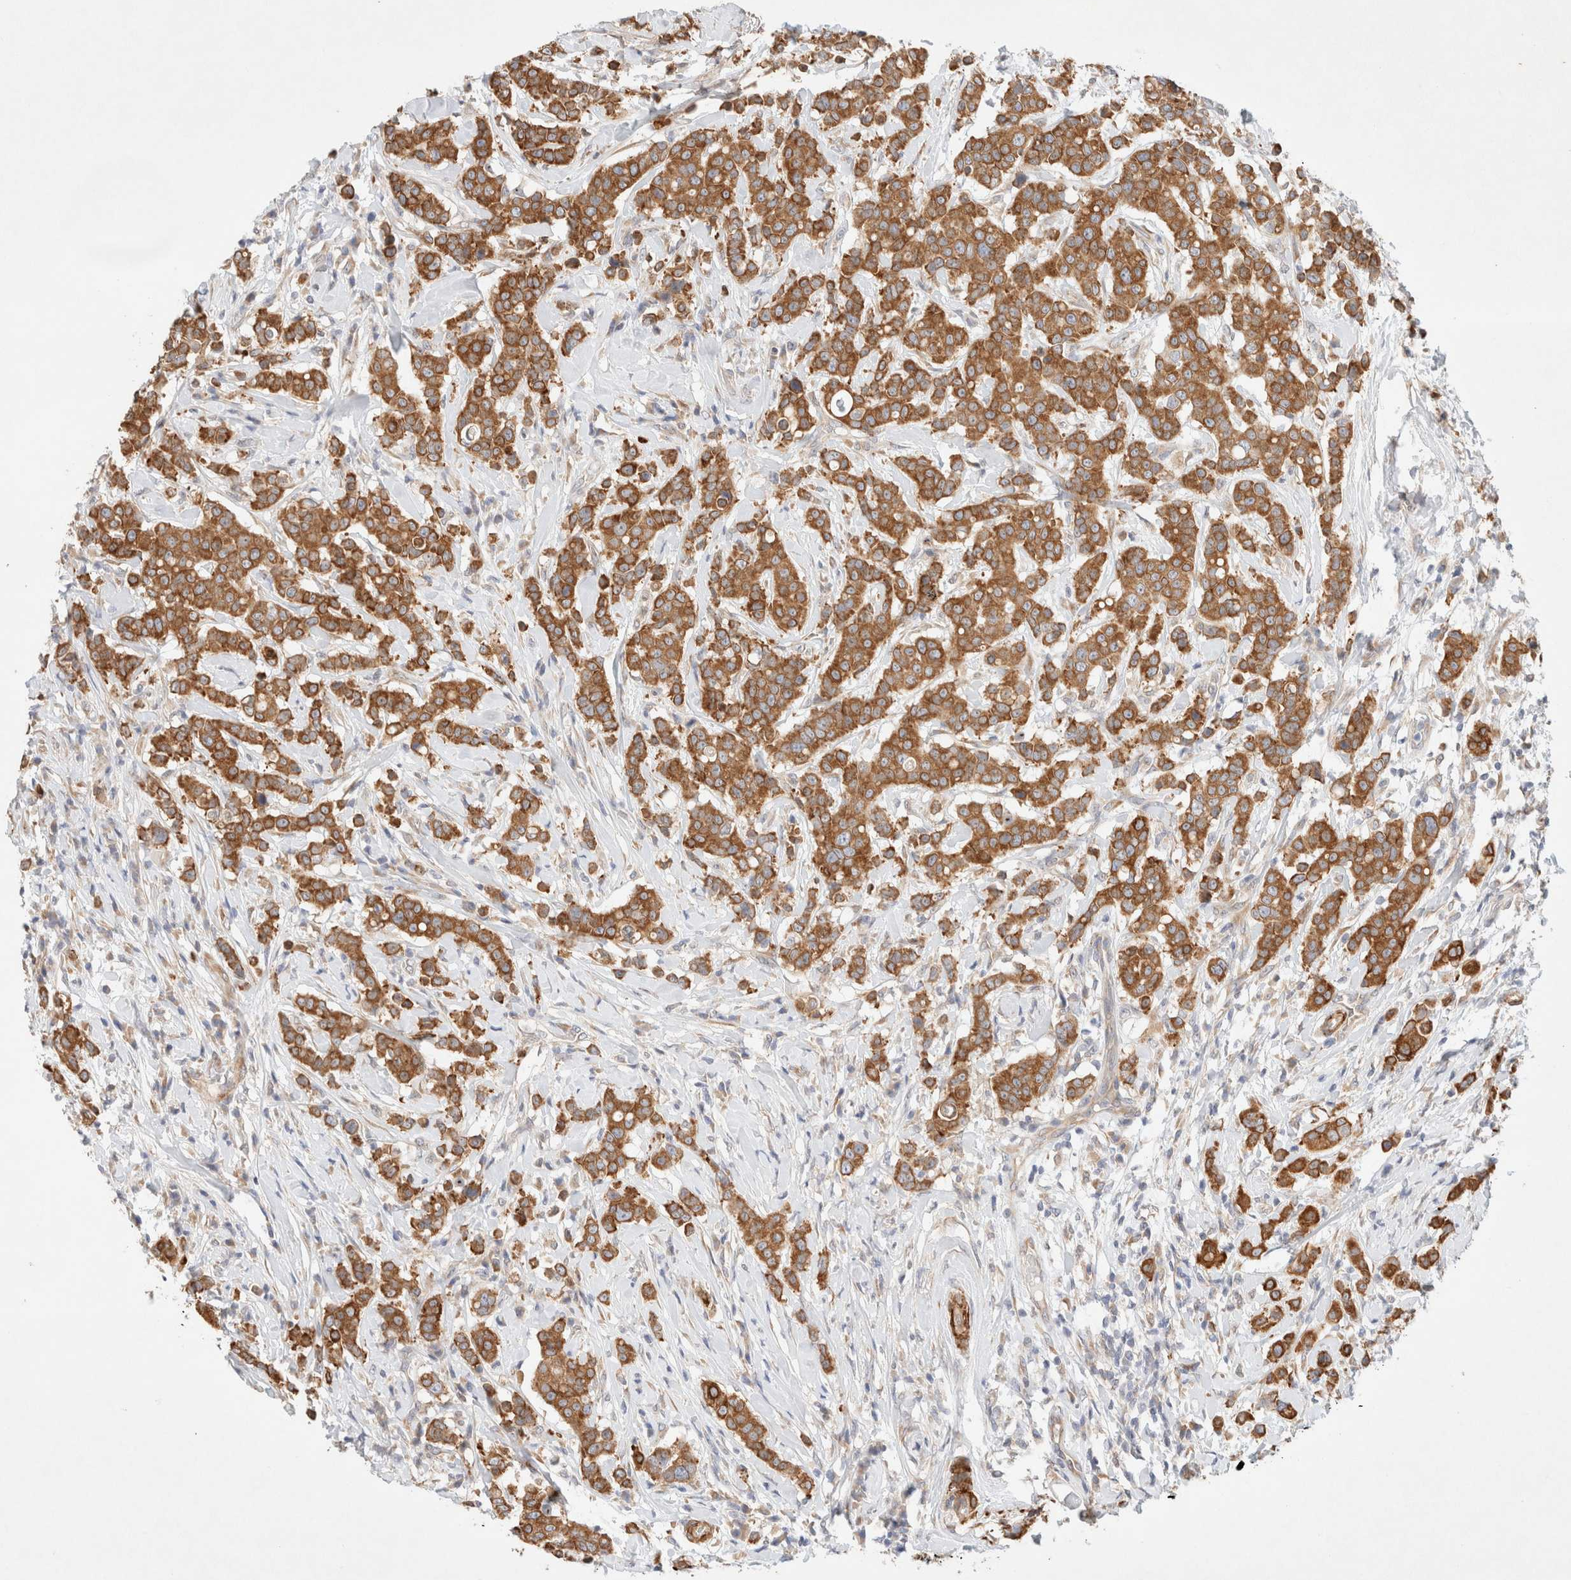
{"staining": {"intensity": "strong", "quantity": ">75%", "location": "cytoplasmic/membranous"}, "tissue": "breast cancer", "cell_type": "Tumor cells", "image_type": "cancer", "snomed": [{"axis": "morphology", "description": "Duct carcinoma"}, {"axis": "topography", "description": "Breast"}], "caption": "Immunohistochemistry (IHC) staining of intraductal carcinoma (breast), which demonstrates high levels of strong cytoplasmic/membranous positivity in approximately >75% of tumor cells indicating strong cytoplasmic/membranous protein expression. The staining was performed using DAB (brown) for protein detection and nuclei were counterstained in hematoxylin (blue).", "gene": "RRP15", "patient": {"sex": "female", "age": 27}}